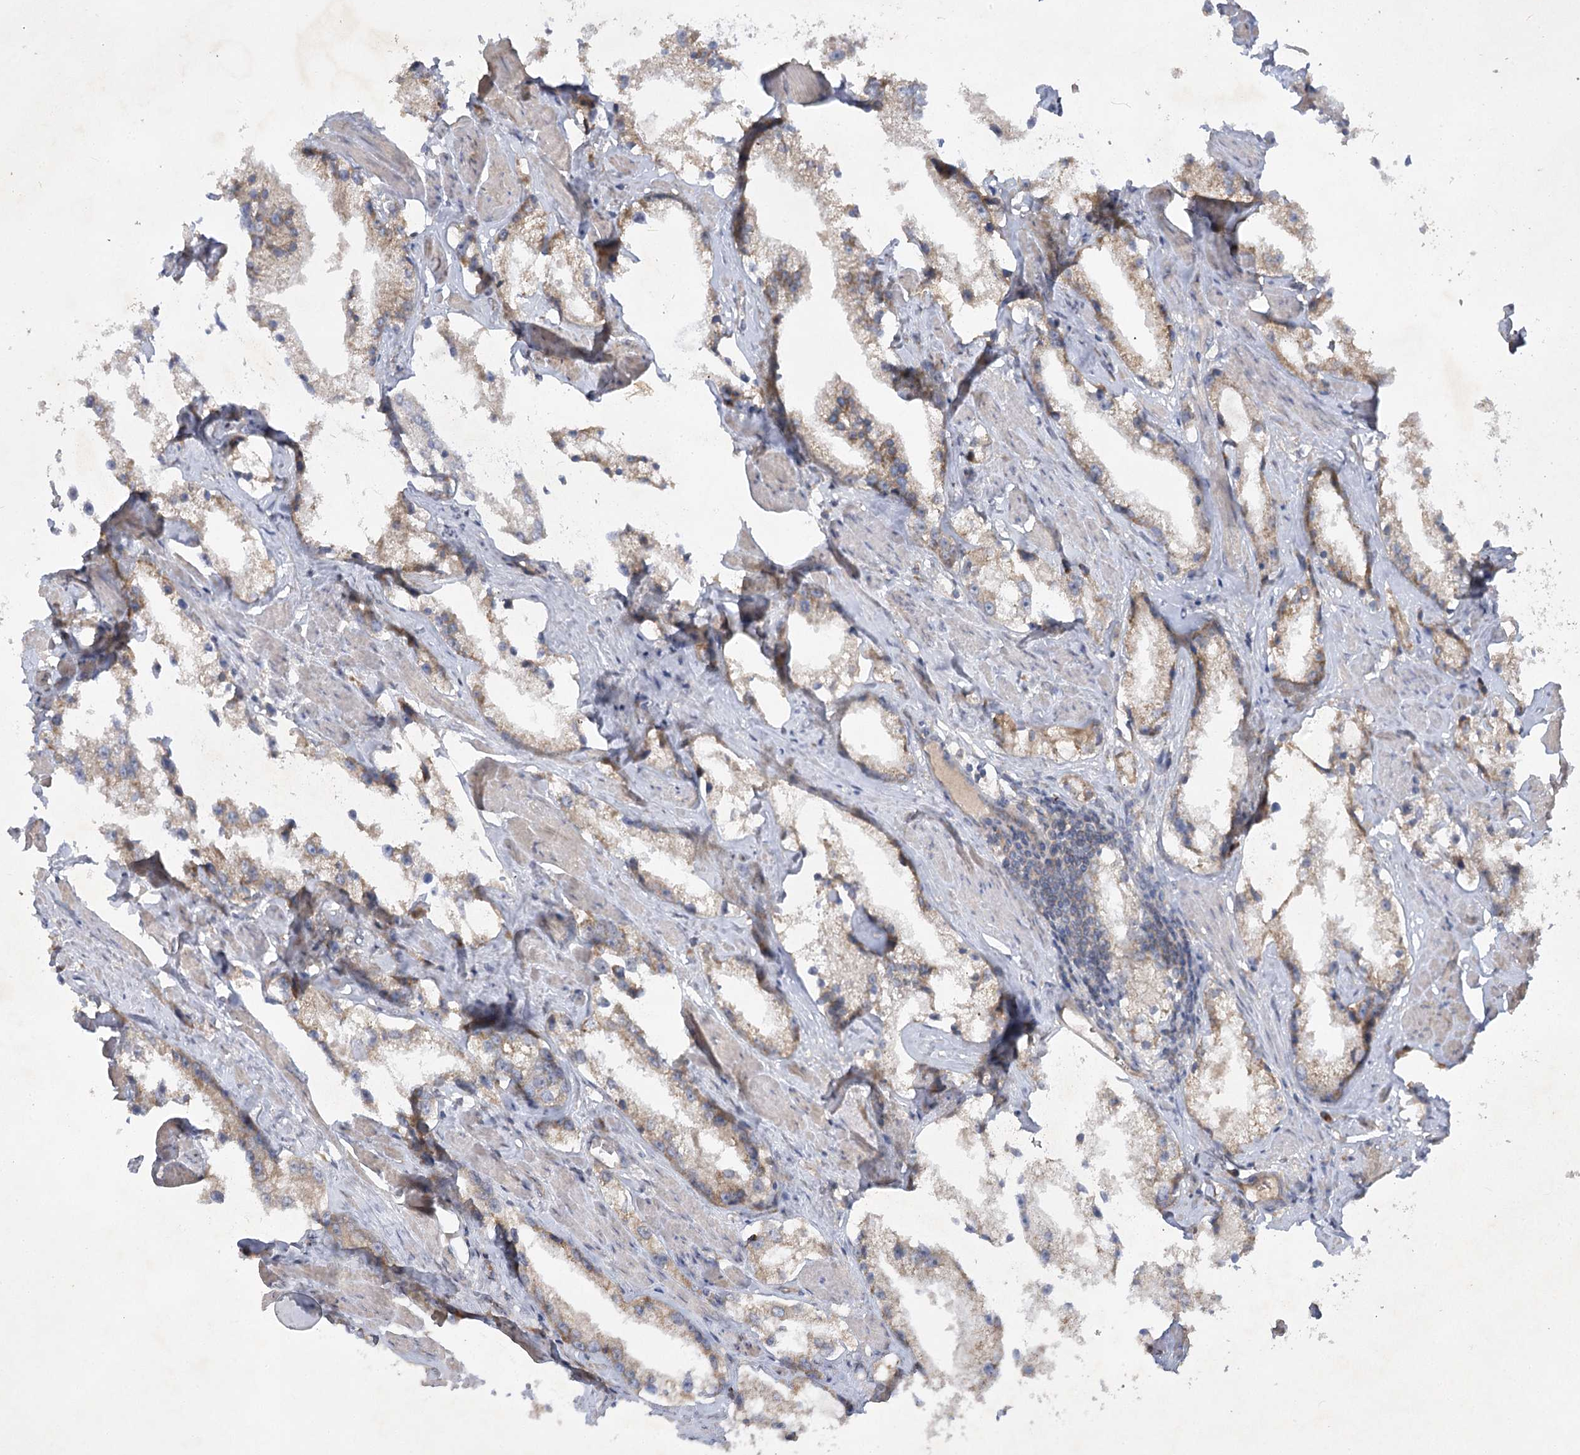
{"staining": {"intensity": "weak", "quantity": "25%-75%", "location": "cytoplasmic/membranous"}, "tissue": "prostate cancer", "cell_type": "Tumor cells", "image_type": "cancer", "snomed": [{"axis": "morphology", "description": "Adenocarcinoma, High grade"}, {"axis": "topography", "description": "Prostate"}], "caption": "Human prostate high-grade adenocarcinoma stained with a protein marker exhibits weak staining in tumor cells.", "gene": "TRAF3IP1", "patient": {"sex": "male", "age": 66}}